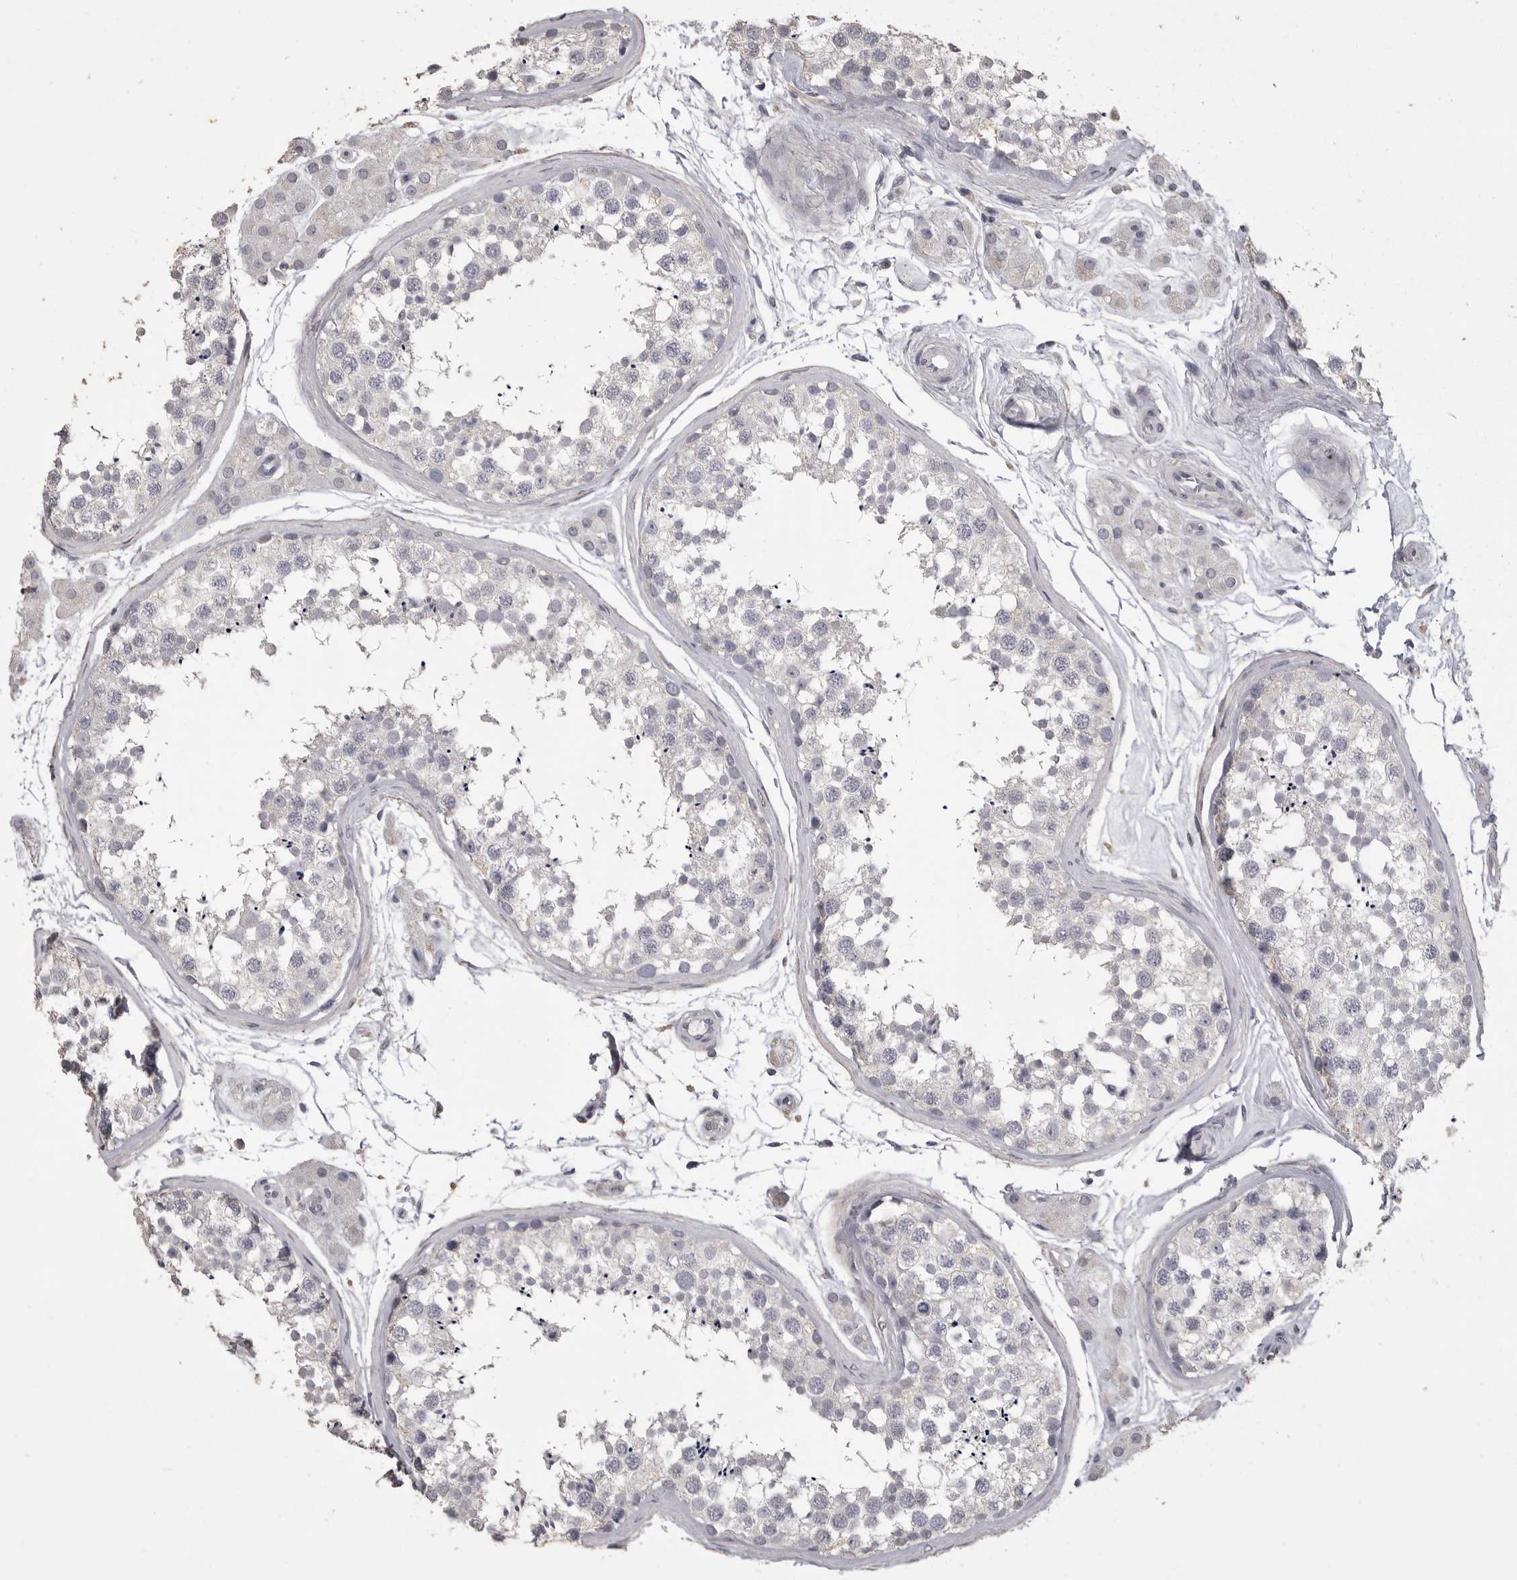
{"staining": {"intensity": "negative", "quantity": "none", "location": "none"}, "tissue": "testis", "cell_type": "Cells in seminiferous ducts", "image_type": "normal", "snomed": [{"axis": "morphology", "description": "Normal tissue, NOS"}, {"axis": "topography", "description": "Testis"}], "caption": "There is no significant expression in cells in seminiferous ducts of testis. (DAB immunohistochemistry visualized using brightfield microscopy, high magnification).", "gene": "MMP7", "patient": {"sex": "male", "age": 56}}